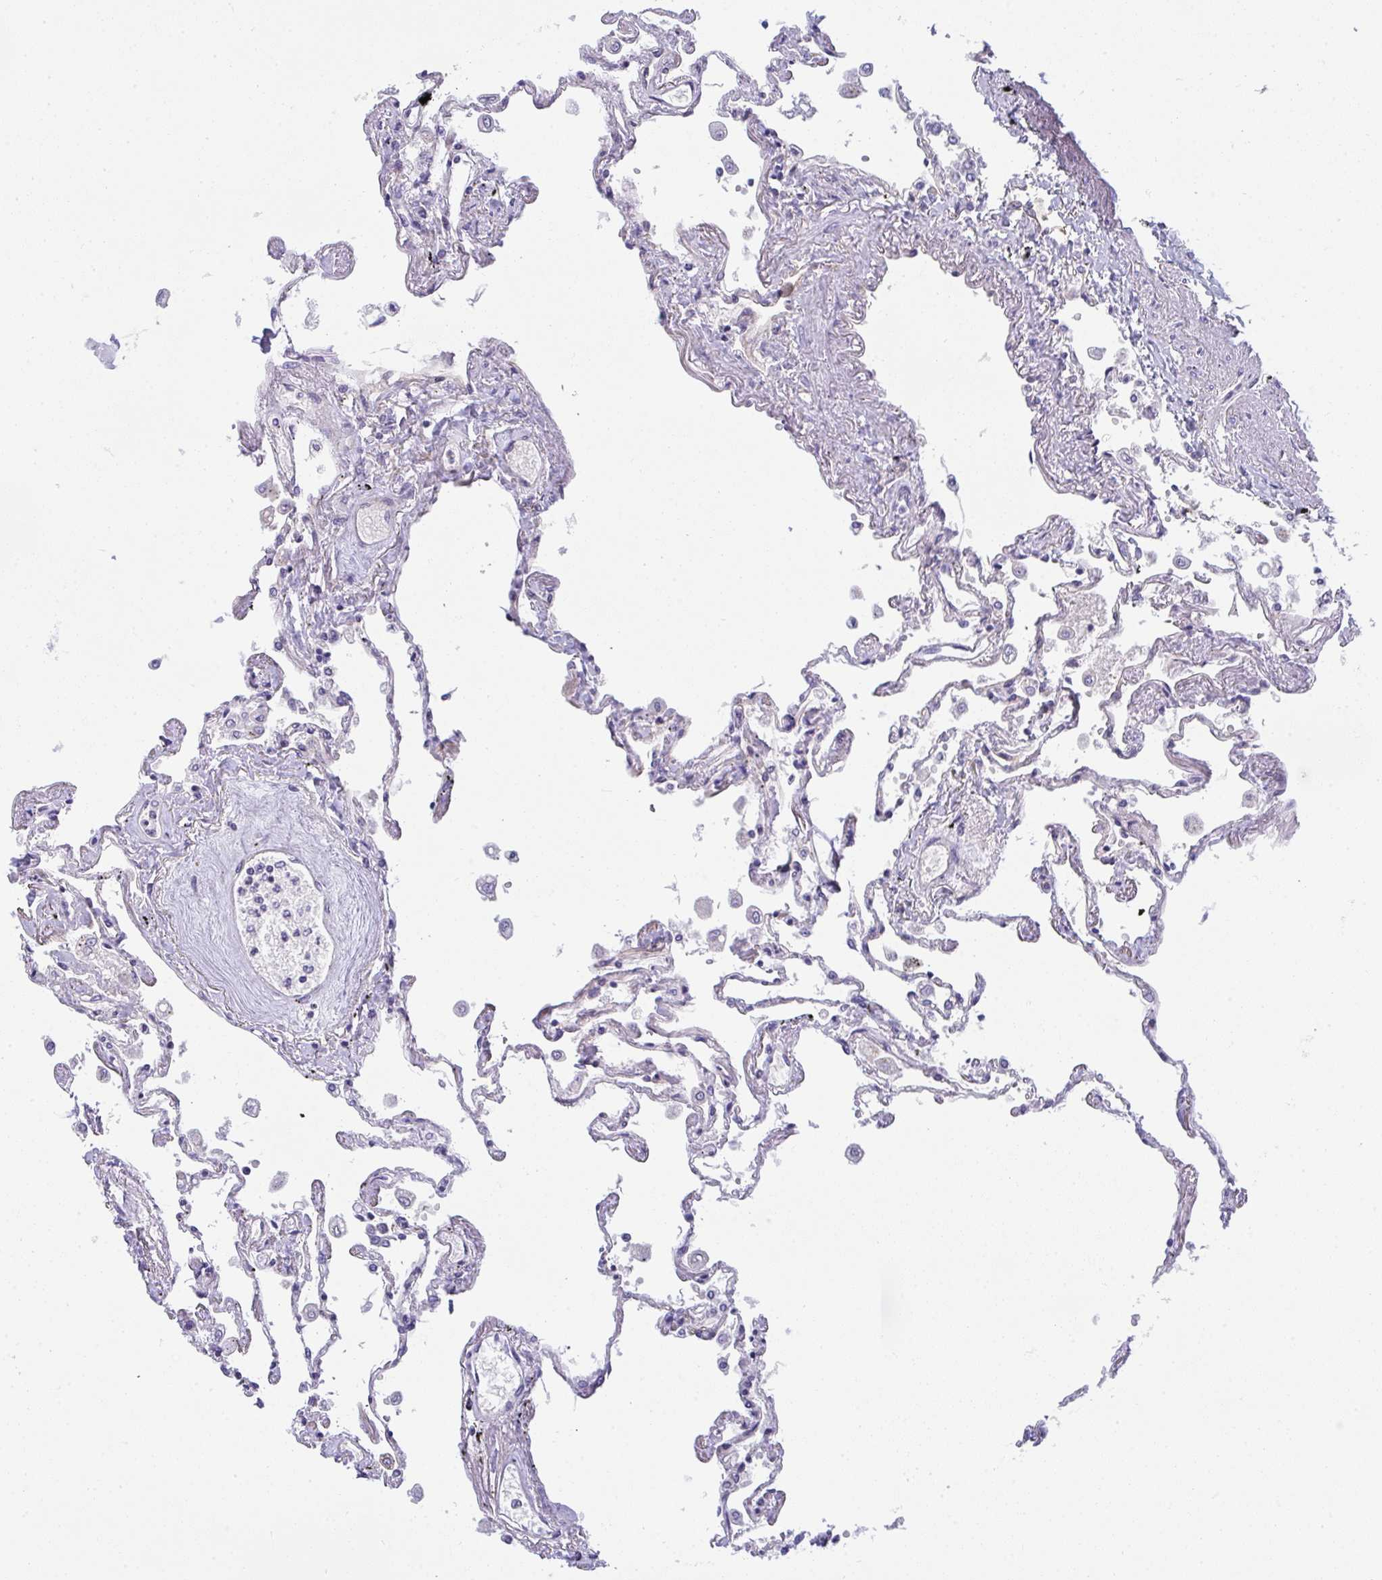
{"staining": {"intensity": "negative", "quantity": "none", "location": "none"}, "tissue": "lung", "cell_type": "Alveolar cells", "image_type": "normal", "snomed": [{"axis": "morphology", "description": "Normal tissue, NOS"}, {"axis": "morphology", "description": "Adenocarcinoma, NOS"}, {"axis": "topography", "description": "Cartilage tissue"}, {"axis": "topography", "description": "Lung"}], "caption": "This histopathology image is of benign lung stained with immunohistochemistry to label a protein in brown with the nuclei are counter-stained blue. There is no staining in alveolar cells. Nuclei are stained in blue.", "gene": "TMEM82", "patient": {"sex": "female", "age": 67}}